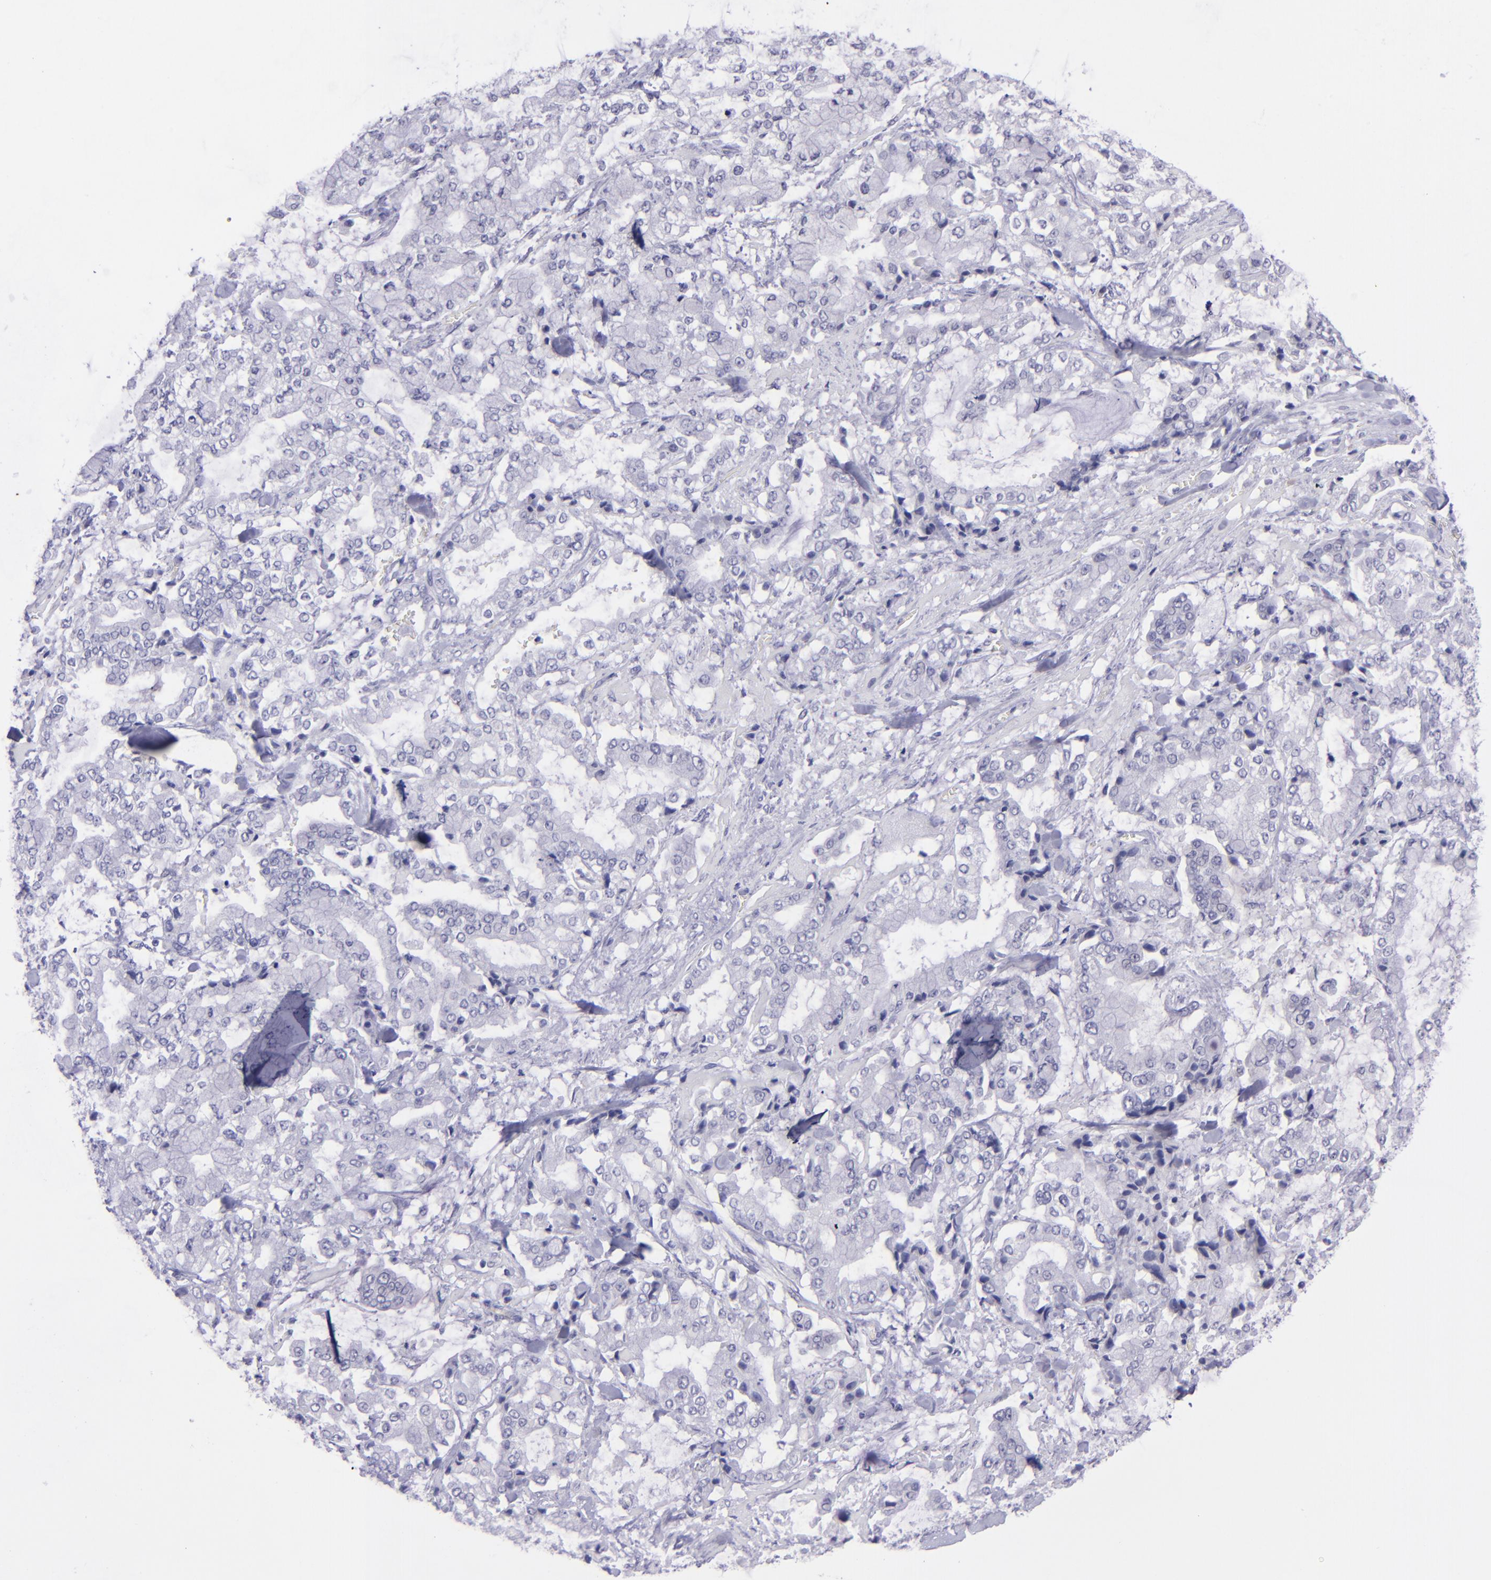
{"staining": {"intensity": "negative", "quantity": "none", "location": "none"}, "tissue": "stomach cancer", "cell_type": "Tumor cells", "image_type": "cancer", "snomed": [{"axis": "morphology", "description": "Normal tissue, NOS"}, {"axis": "morphology", "description": "Adenocarcinoma, NOS"}, {"axis": "topography", "description": "Stomach, upper"}, {"axis": "topography", "description": "Stomach"}], "caption": "This is an IHC image of human stomach cancer (adenocarcinoma). There is no expression in tumor cells.", "gene": "POU2F2", "patient": {"sex": "male", "age": 76}}